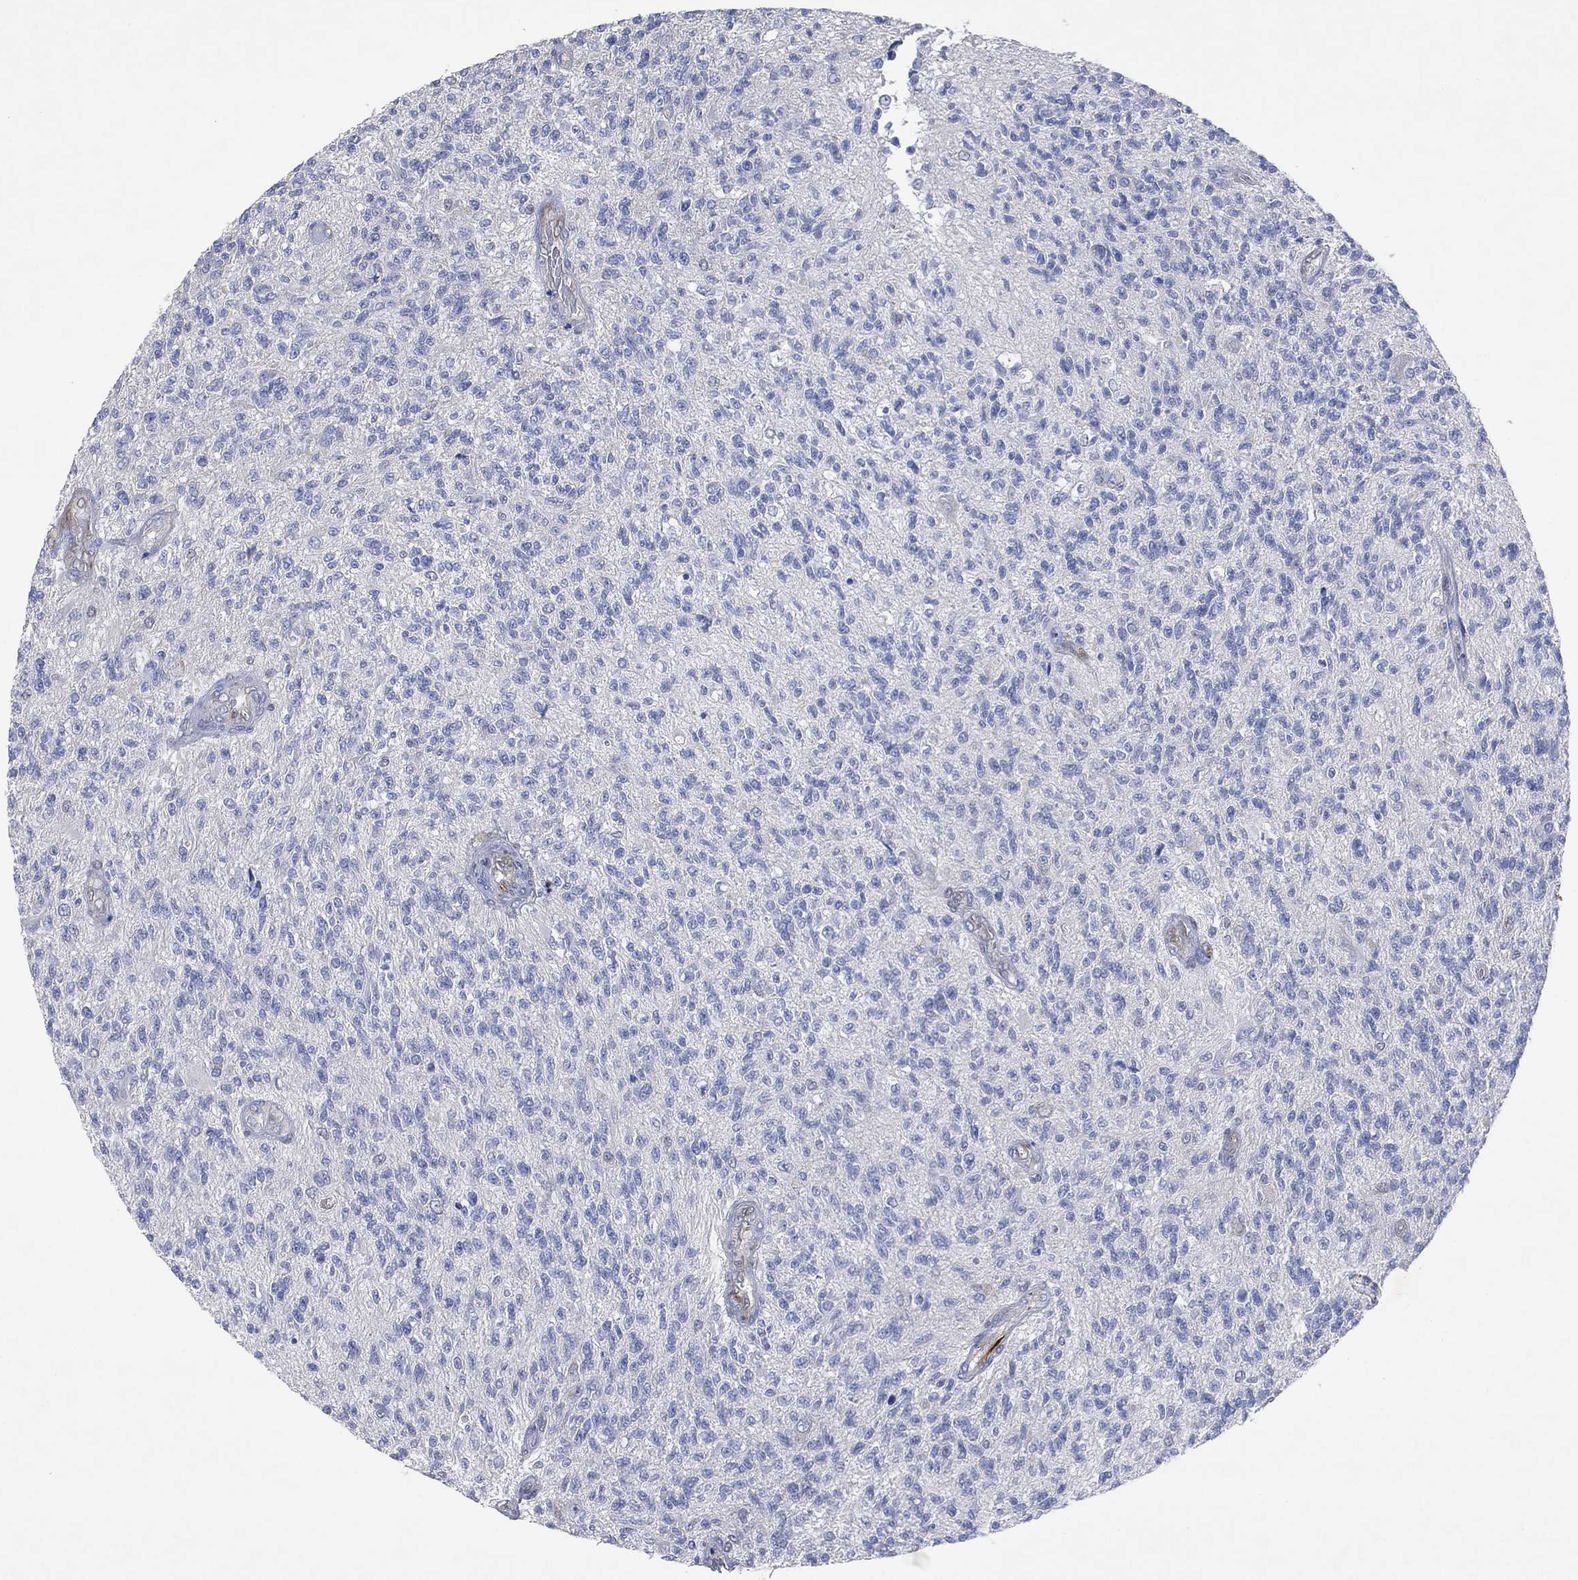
{"staining": {"intensity": "negative", "quantity": "none", "location": "none"}, "tissue": "glioma", "cell_type": "Tumor cells", "image_type": "cancer", "snomed": [{"axis": "morphology", "description": "Glioma, malignant, High grade"}, {"axis": "topography", "description": "Brain"}], "caption": "Immunohistochemical staining of human glioma exhibits no significant staining in tumor cells.", "gene": "FLI1", "patient": {"sex": "male", "age": 56}}